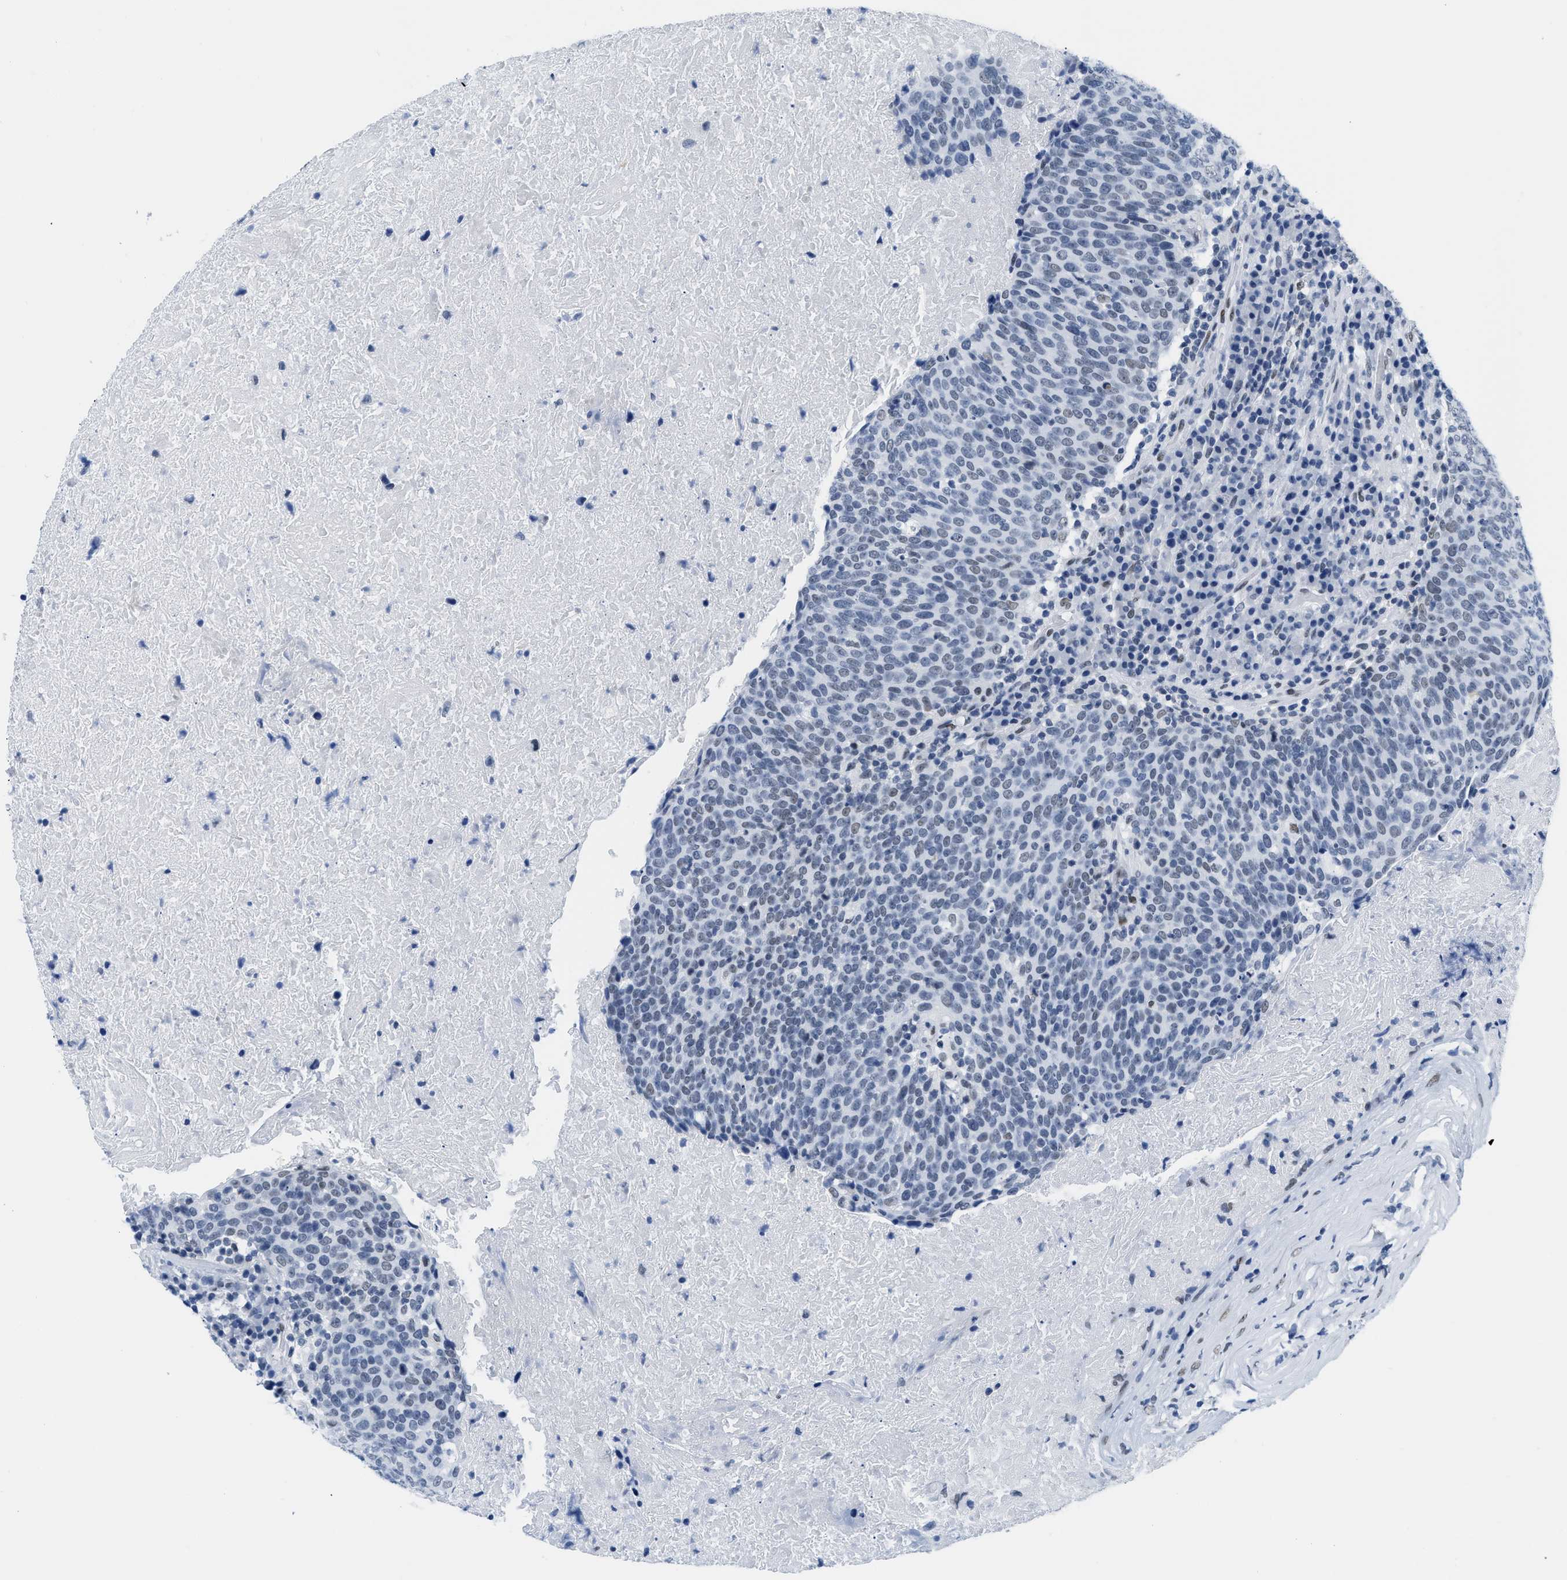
{"staining": {"intensity": "moderate", "quantity": "<25%", "location": "nuclear"}, "tissue": "head and neck cancer", "cell_type": "Tumor cells", "image_type": "cancer", "snomed": [{"axis": "morphology", "description": "Squamous cell carcinoma, NOS"}, {"axis": "morphology", "description": "Squamous cell carcinoma, metastatic, NOS"}, {"axis": "topography", "description": "Lymph node"}, {"axis": "topography", "description": "Head-Neck"}], "caption": "Immunohistochemistry (IHC) image of squamous cell carcinoma (head and neck) stained for a protein (brown), which displays low levels of moderate nuclear positivity in approximately <25% of tumor cells.", "gene": "CTBP1", "patient": {"sex": "male", "age": 62}}